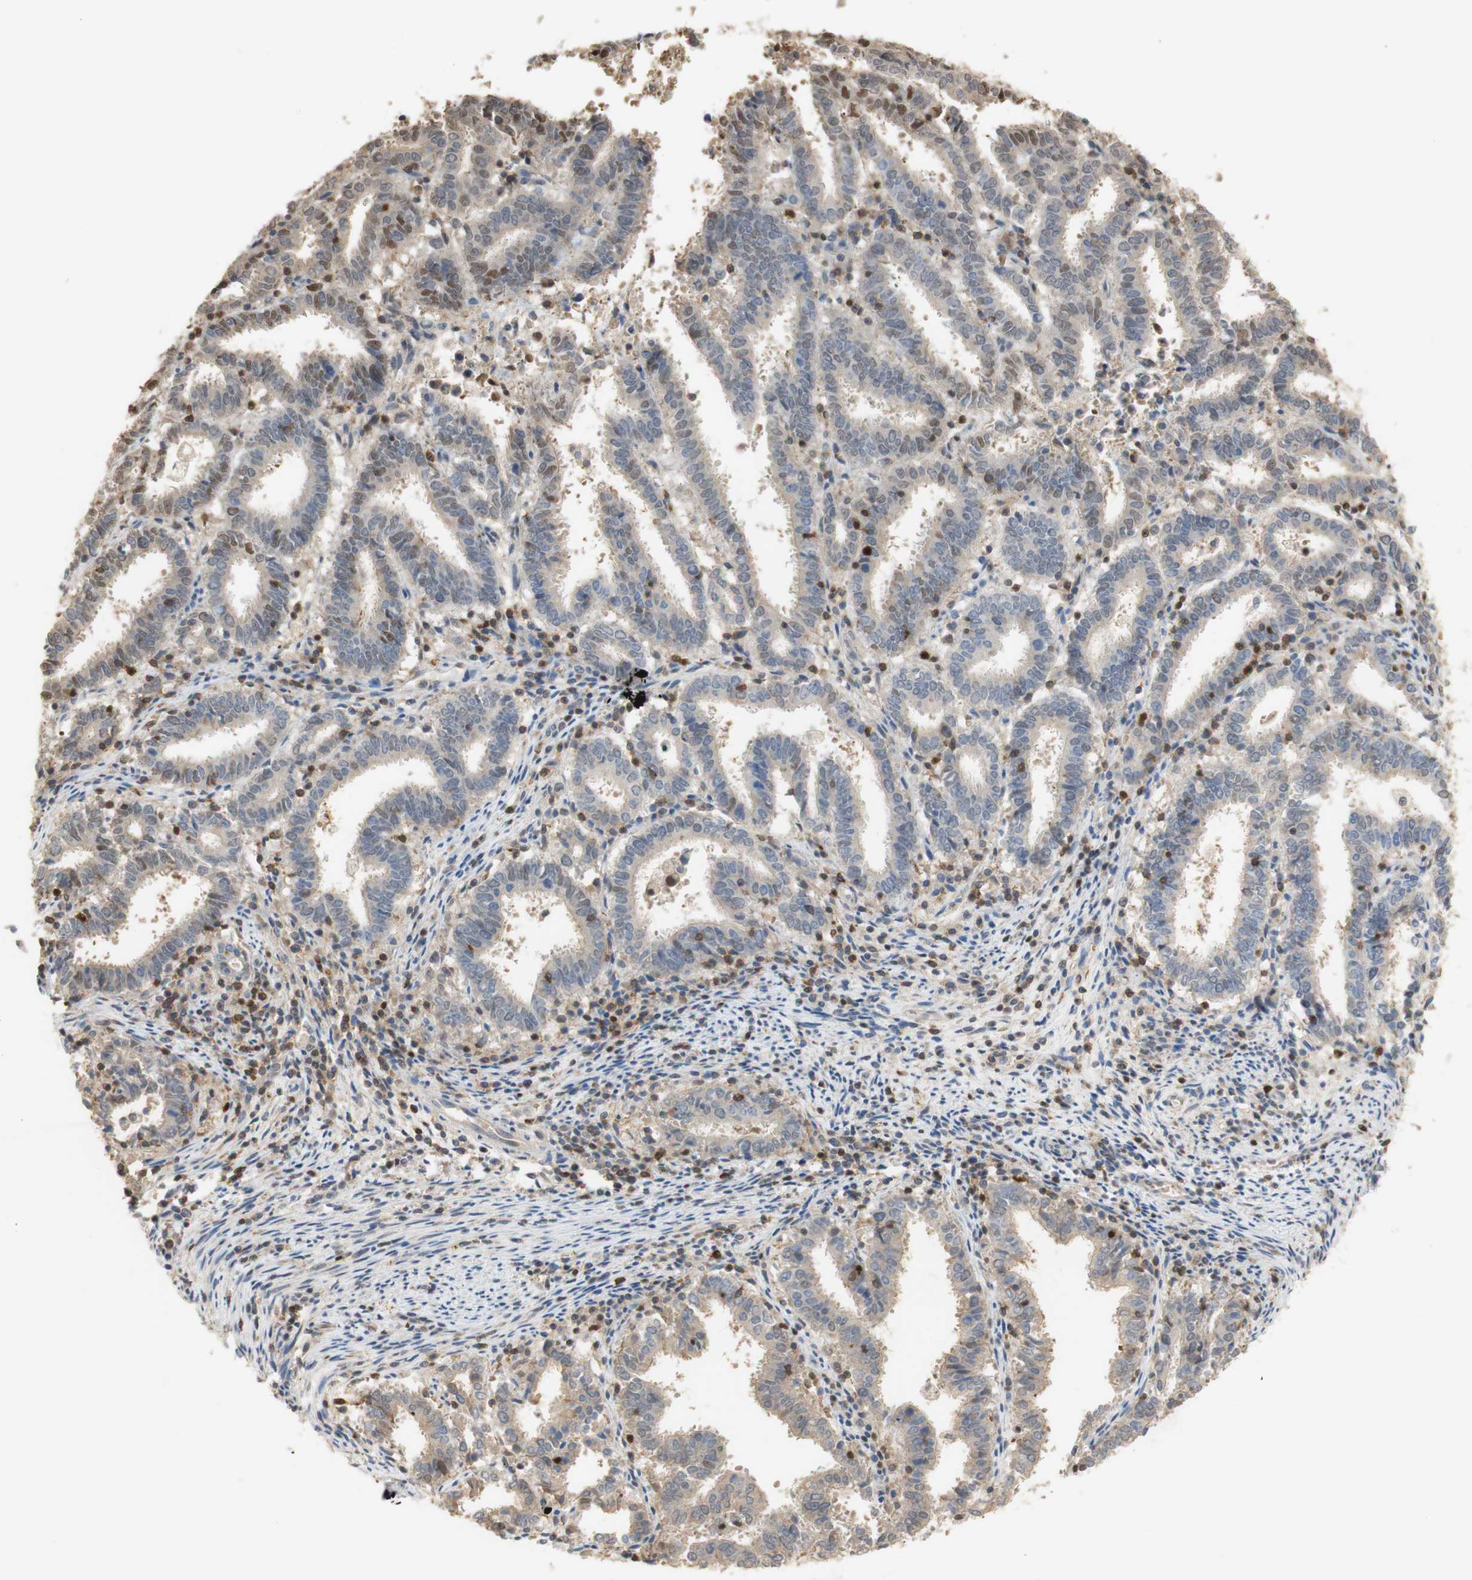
{"staining": {"intensity": "weak", "quantity": "25%-75%", "location": "cytoplasmic/membranous,nuclear"}, "tissue": "endometrial cancer", "cell_type": "Tumor cells", "image_type": "cancer", "snomed": [{"axis": "morphology", "description": "Adenocarcinoma, NOS"}, {"axis": "topography", "description": "Uterus"}], "caption": "Protein analysis of endometrial cancer (adenocarcinoma) tissue demonstrates weak cytoplasmic/membranous and nuclear expression in about 25%-75% of tumor cells.", "gene": "NAP1L4", "patient": {"sex": "female", "age": 83}}